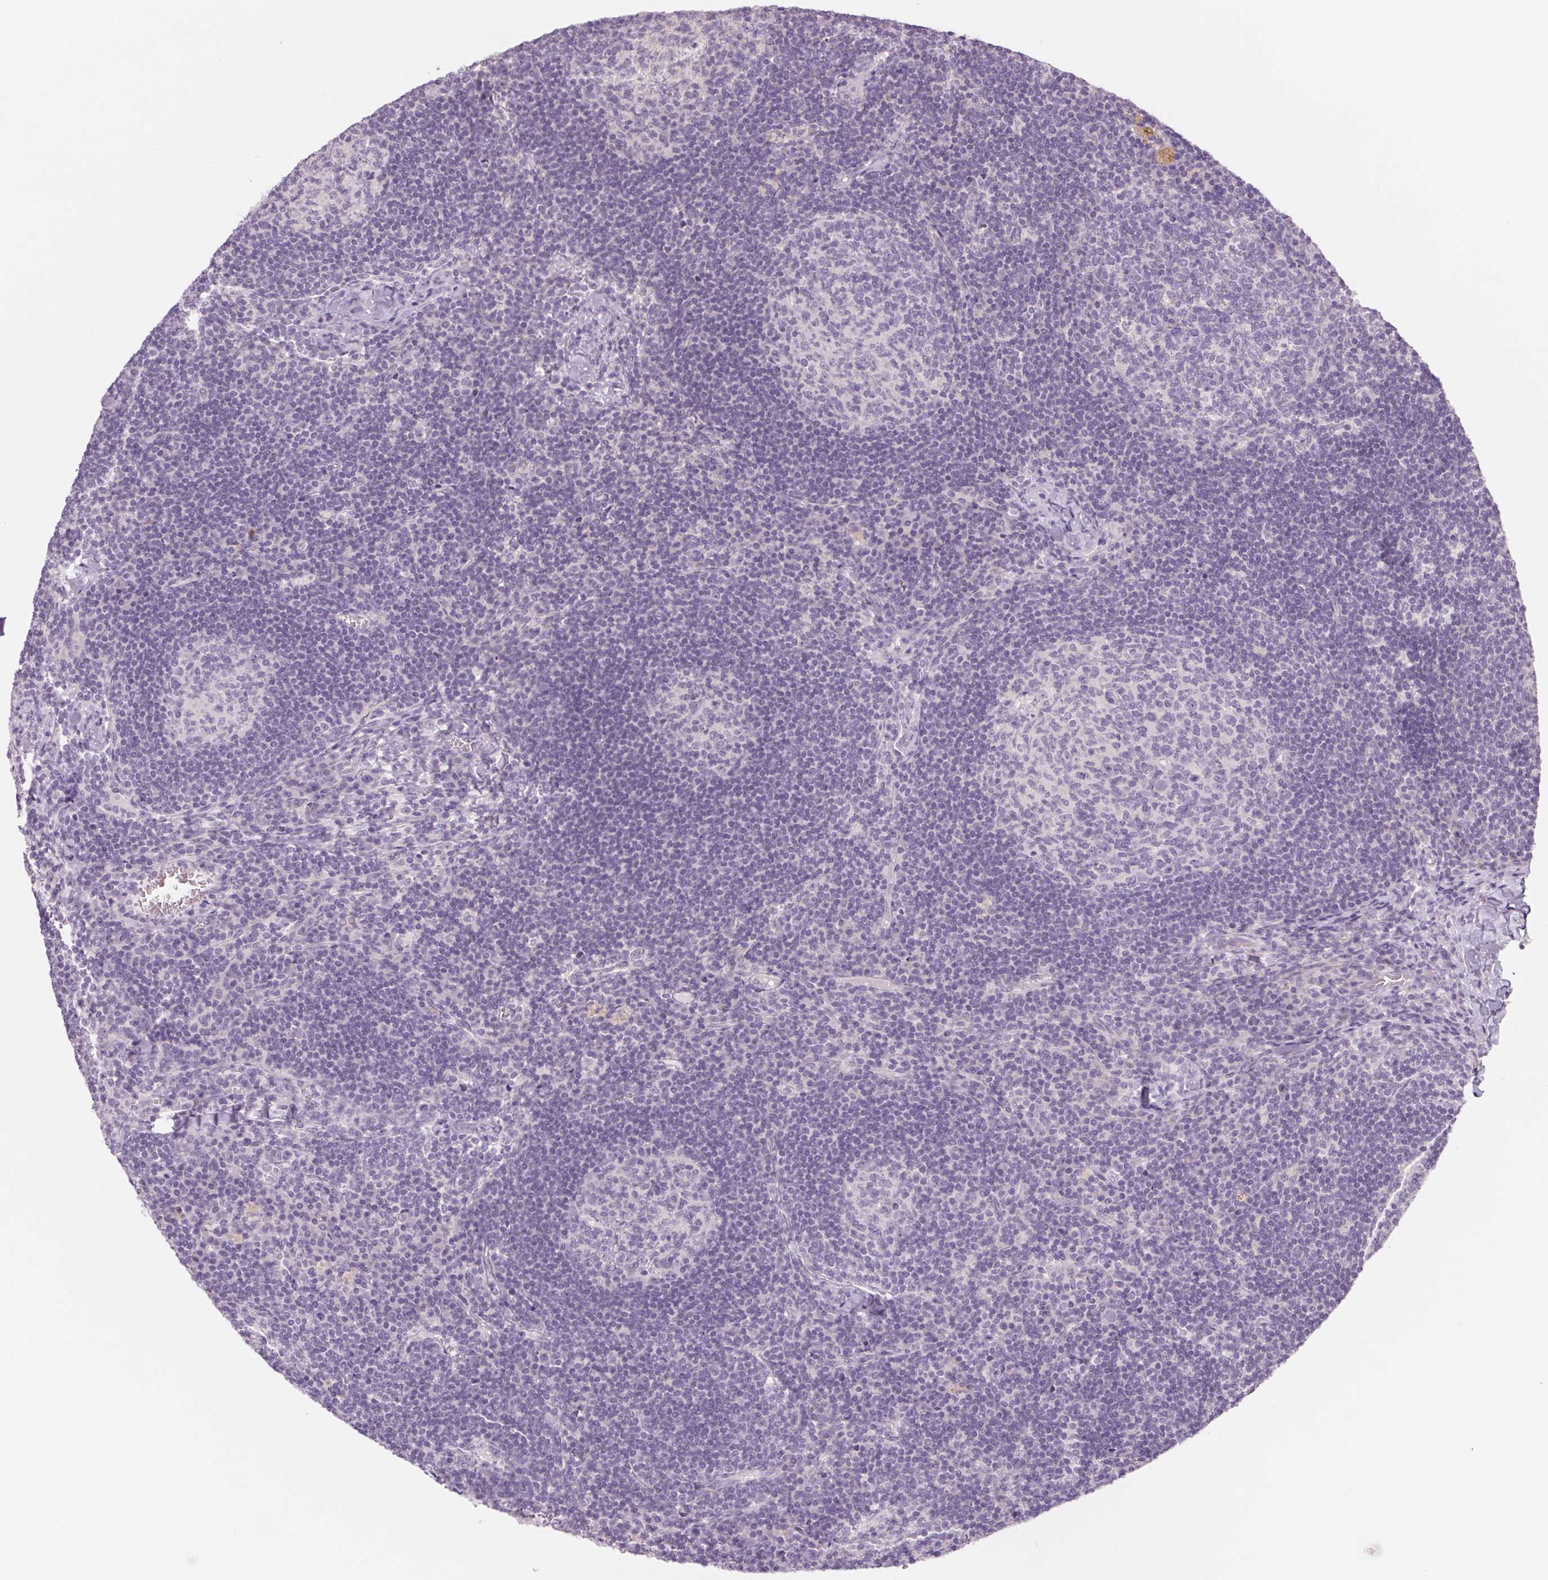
{"staining": {"intensity": "negative", "quantity": "none", "location": "none"}, "tissue": "lymph node", "cell_type": "Germinal center cells", "image_type": "normal", "snomed": [{"axis": "morphology", "description": "Normal tissue, NOS"}, {"axis": "topography", "description": "Lymph node"}], "caption": "A photomicrograph of lymph node stained for a protein demonstrates no brown staining in germinal center cells.", "gene": "POU1F1", "patient": {"sex": "male", "age": 67}}